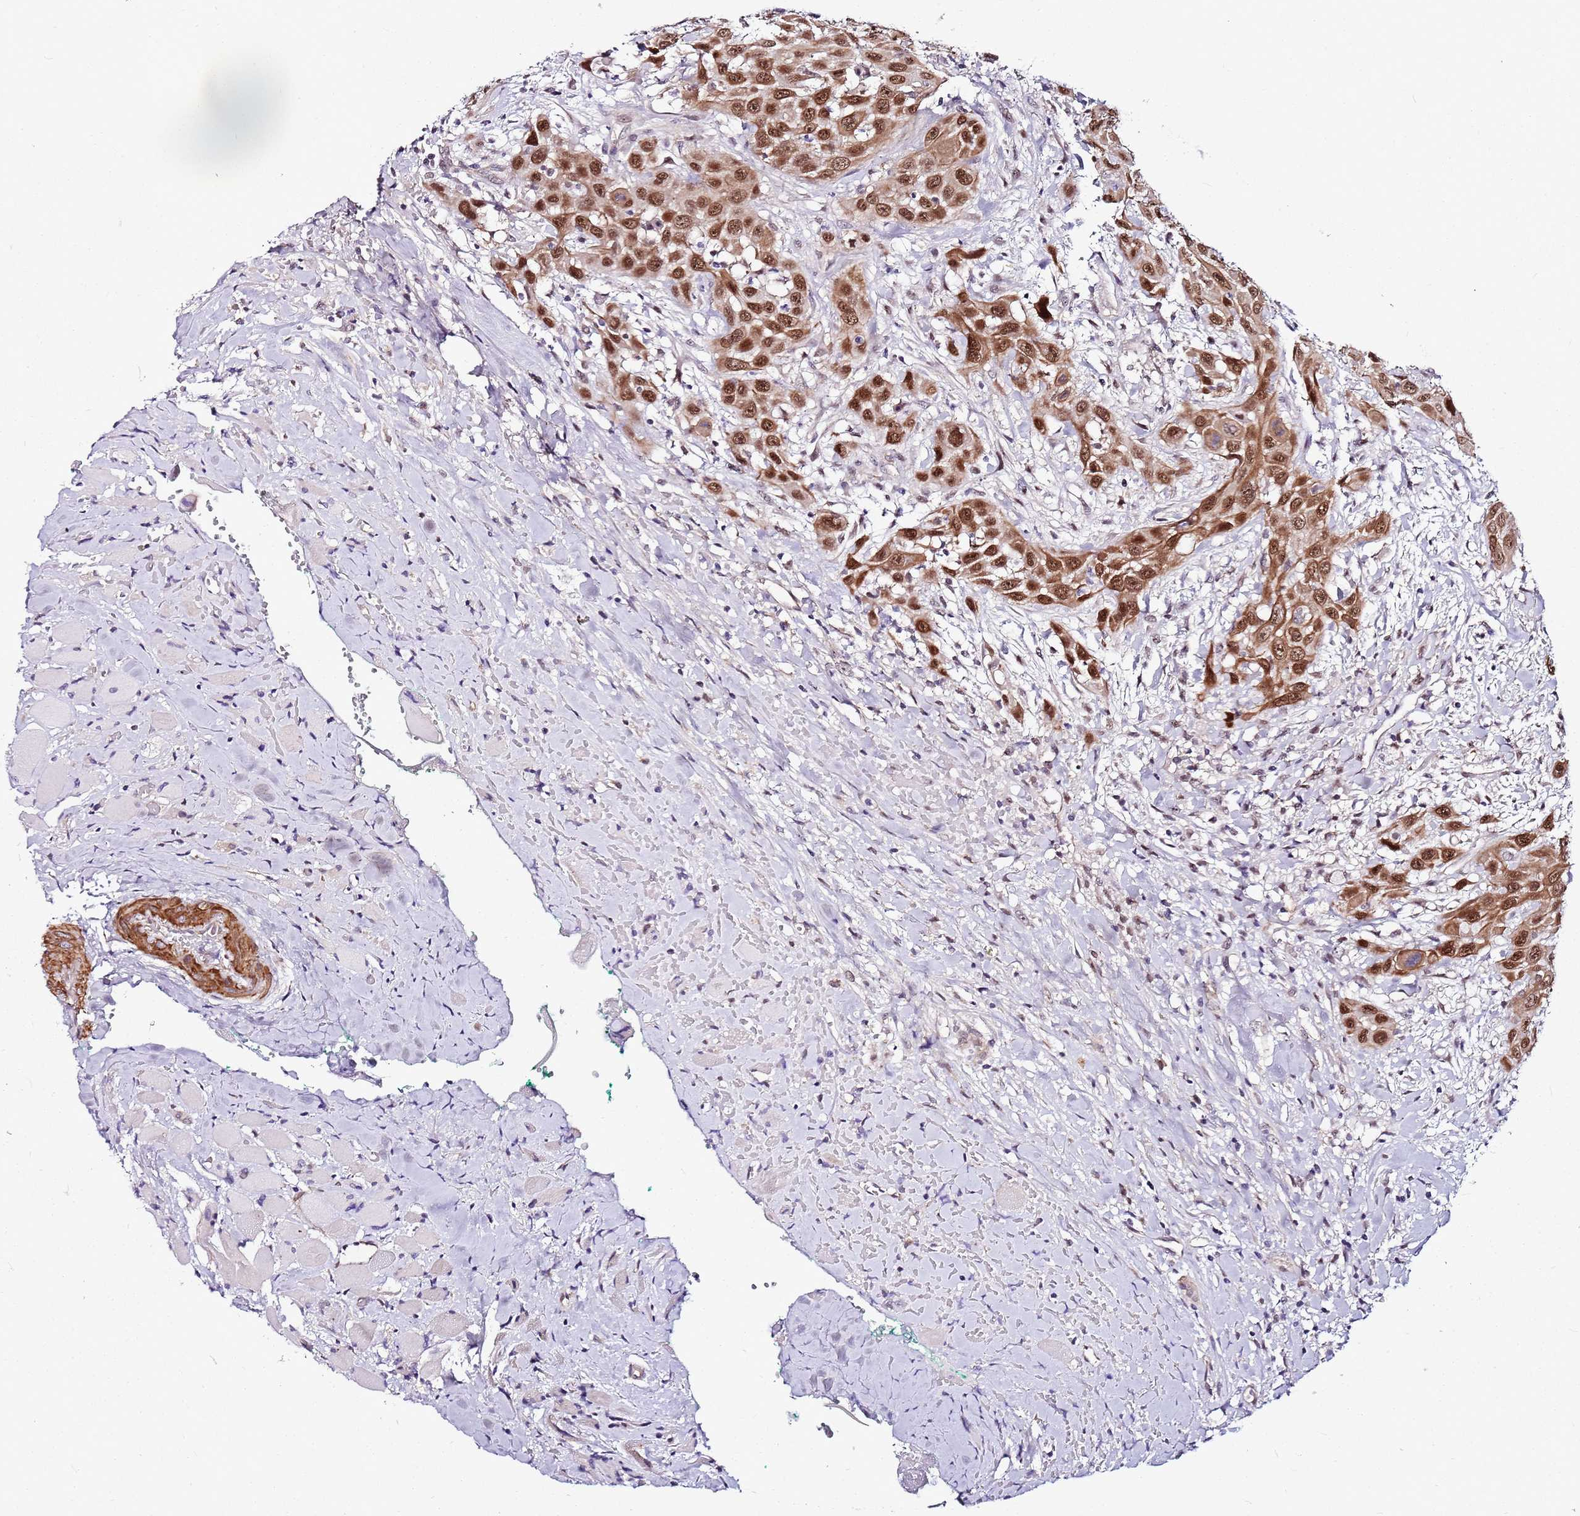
{"staining": {"intensity": "strong", "quantity": ">75%", "location": "cytoplasmic/membranous,nuclear"}, "tissue": "head and neck cancer", "cell_type": "Tumor cells", "image_type": "cancer", "snomed": [{"axis": "morphology", "description": "Squamous cell carcinoma, NOS"}, {"axis": "topography", "description": "Head-Neck"}], "caption": "Head and neck squamous cell carcinoma tissue reveals strong cytoplasmic/membranous and nuclear staining in approximately >75% of tumor cells", "gene": "POLE3", "patient": {"sex": "male", "age": 81}}